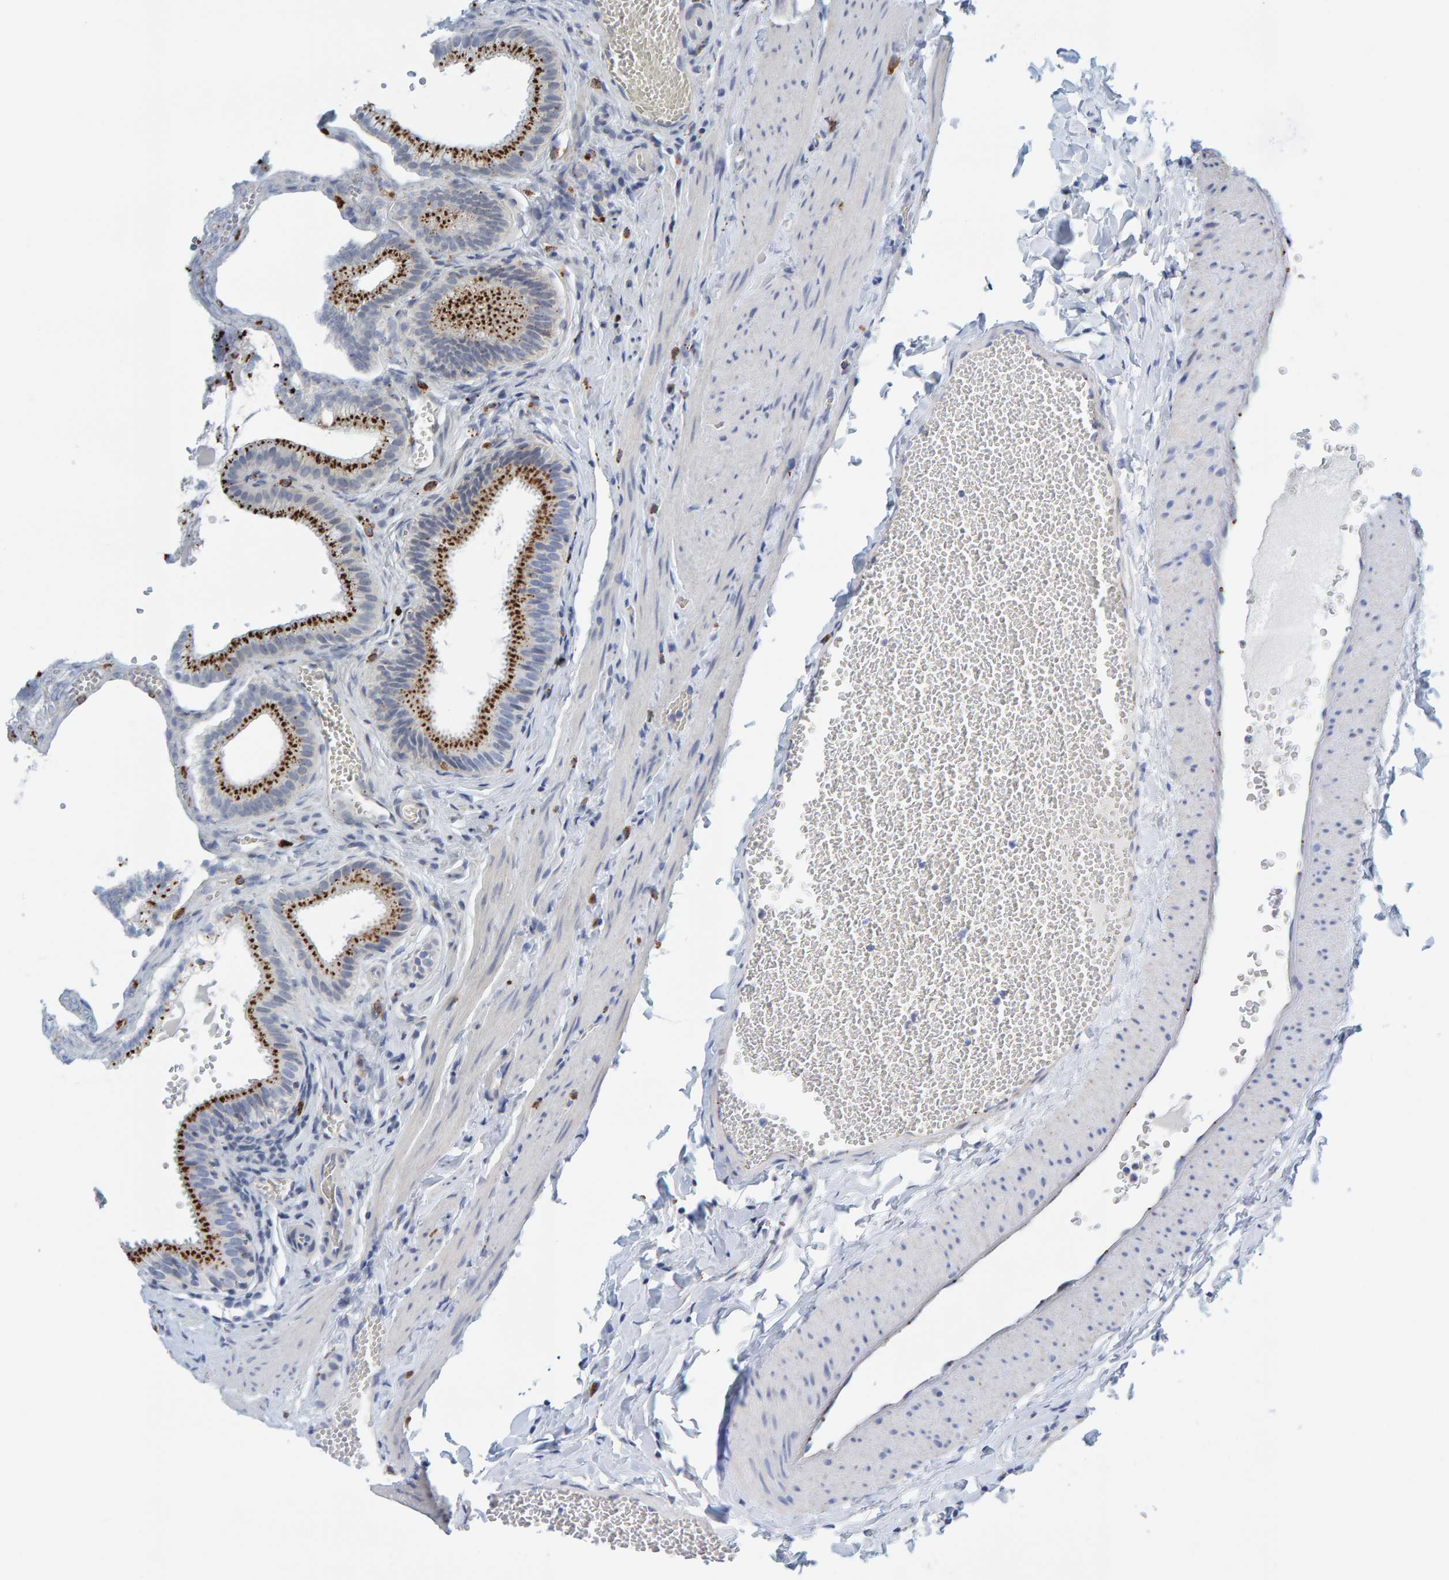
{"staining": {"intensity": "strong", "quantity": ">75%", "location": "cytoplasmic/membranous"}, "tissue": "gallbladder", "cell_type": "Glandular cells", "image_type": "normal", "snomed": [{"axis": "morphology", "description": "Normal tissue, NOS"}, {"axis": "topography", "description": "Gallbladder"}], "caption": "Protein staining of unremarkable gallbladder reveals strong cytoplasmic/membranous expression in about >75% of glandular cells.", "gene": "BIN3", "patient": {"sex": "male", "age": 38}}